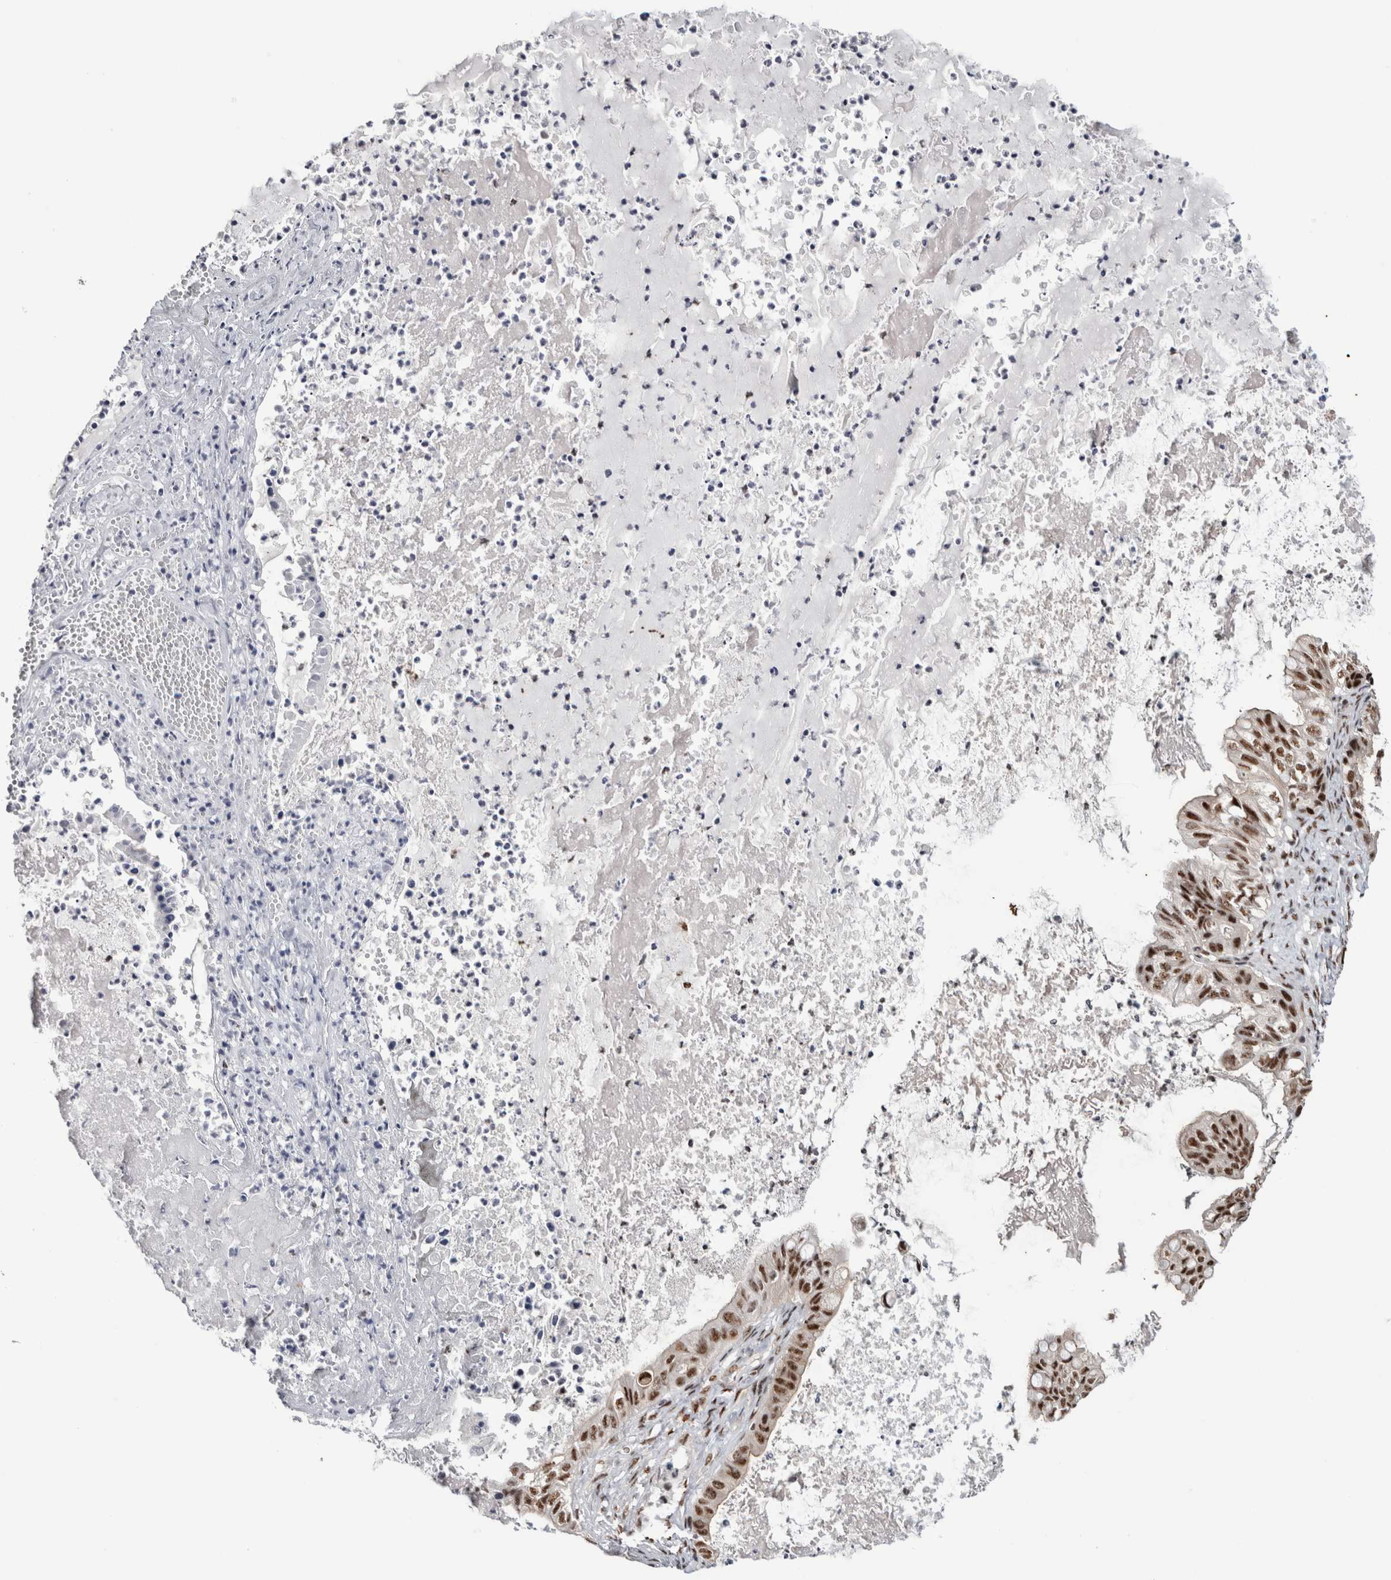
{"staining": {"intensity": "moderate", "quantity": ">75%", "location": "nuclear"}, "tissue": "ovarian cancer", "cell_type": "Tumor cells", "image_type": "cancer", "snomed": [{"axis": "morphology", "description": "Cystadenocarcinoma, mucinous, NOS"}, {"axis": "topography", "description": "Ovary"}], "caption": "Human ovarian mucinous cystadenocarcinoma stained with a protein marker exhibits moderate staining in tumor cells.", "gene": "MKNK1", "patient": {"sex": "female", "age": 80}}